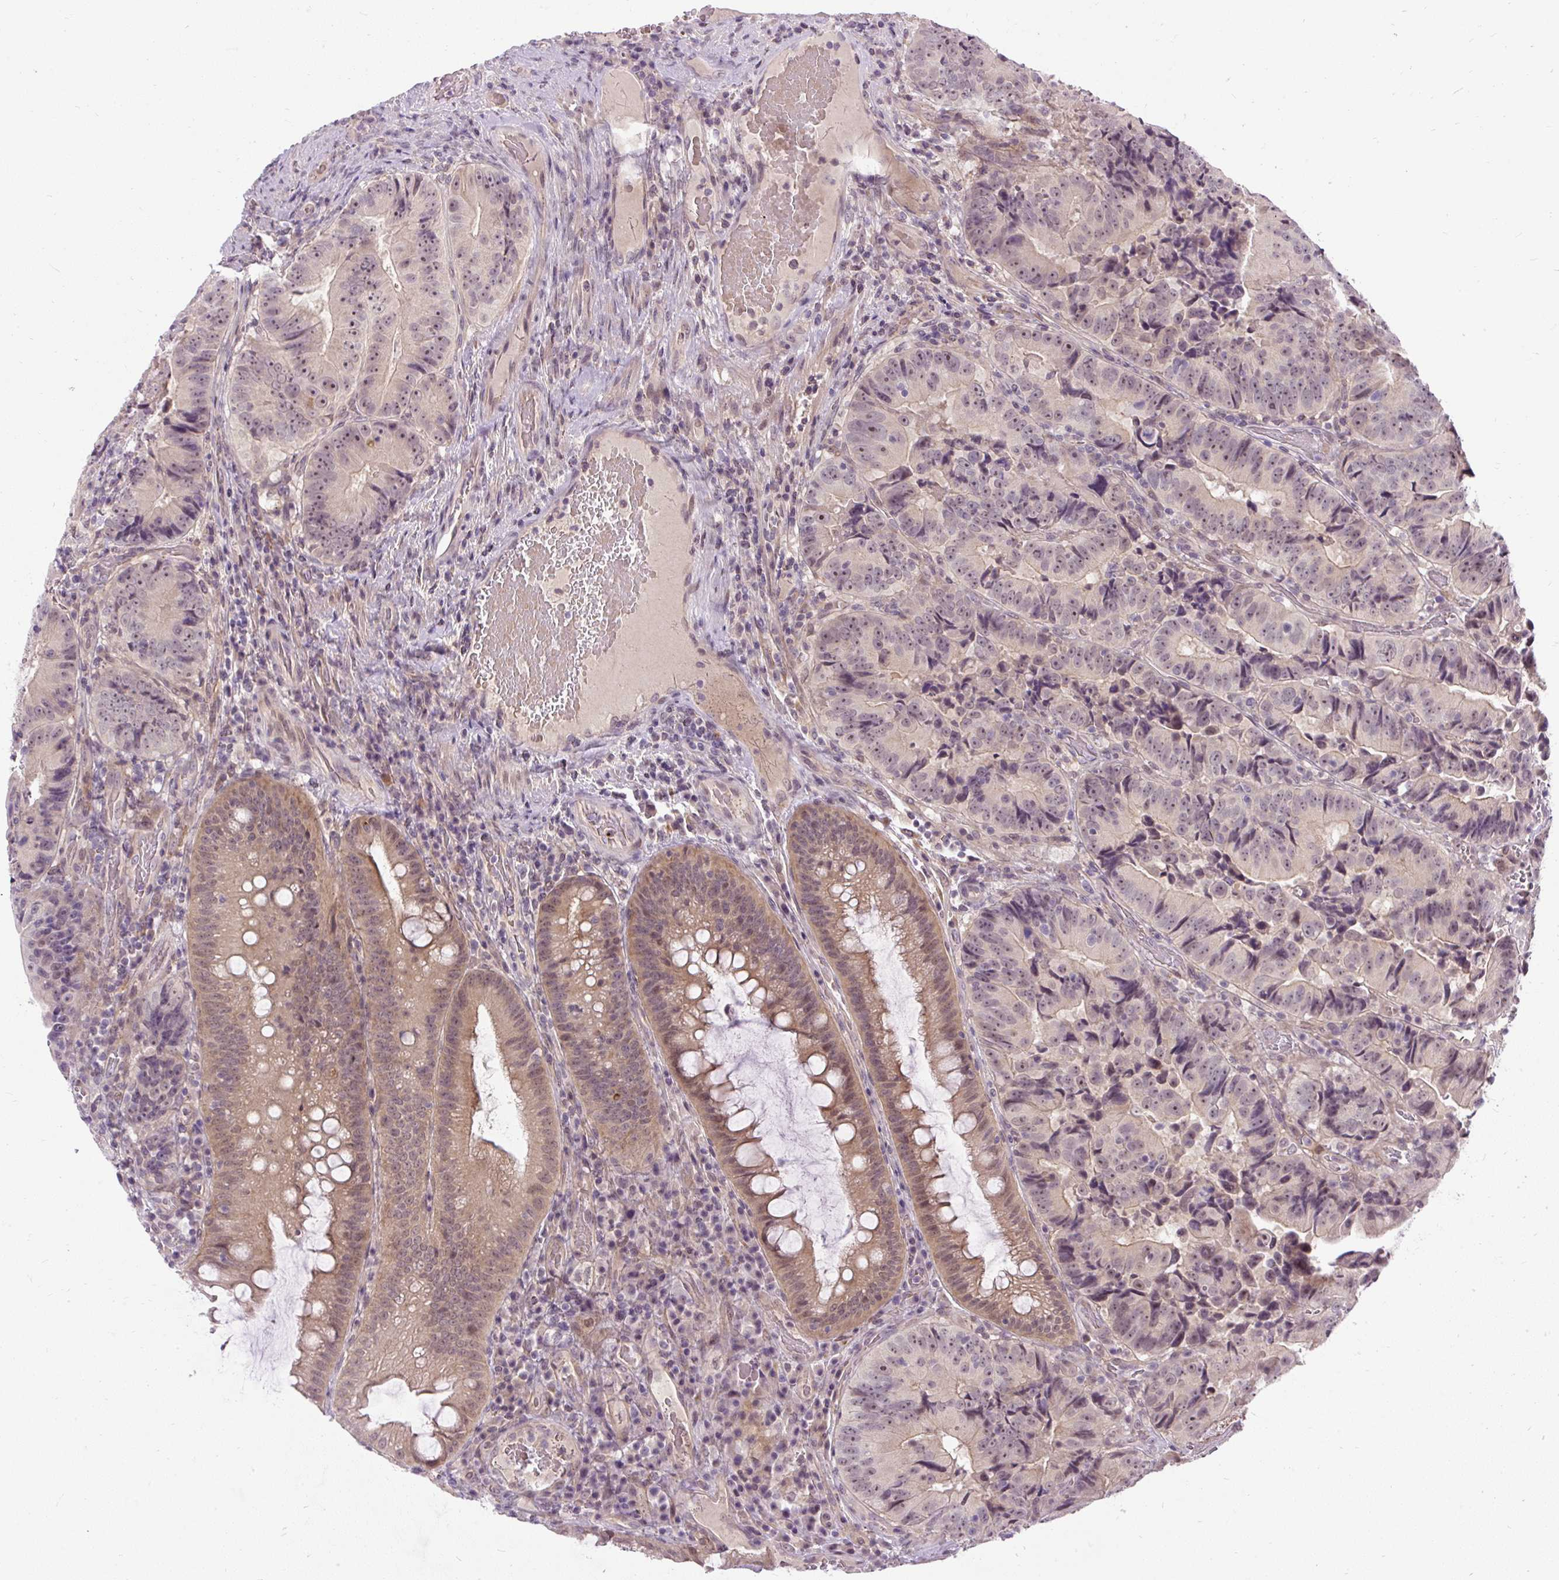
{"staining": {"intensity": "moderate", "quantity": "25%-75%", "location": "nuclear"}, "tissue": "colorectal cancer", "cell_type": "Tumor cells", "image_type": "cancer", "snomed": [{"axis": "morphology", "description": "Adenocarcinoma, NOS"}, {"axis": "topography", "description": "Colon"}], "caption": "A histopathology image of colorectal cancer (adenocarcinoma) stained for a protein reveals moderate nuclear brown staining in tumor cells. The staining was performed using DAB, with brown indicating positive protein expression. Nuclei are stained blue with hematoxylin.", "gene": "FAM117B", "patient": {"sex": "female", "age": 86}}